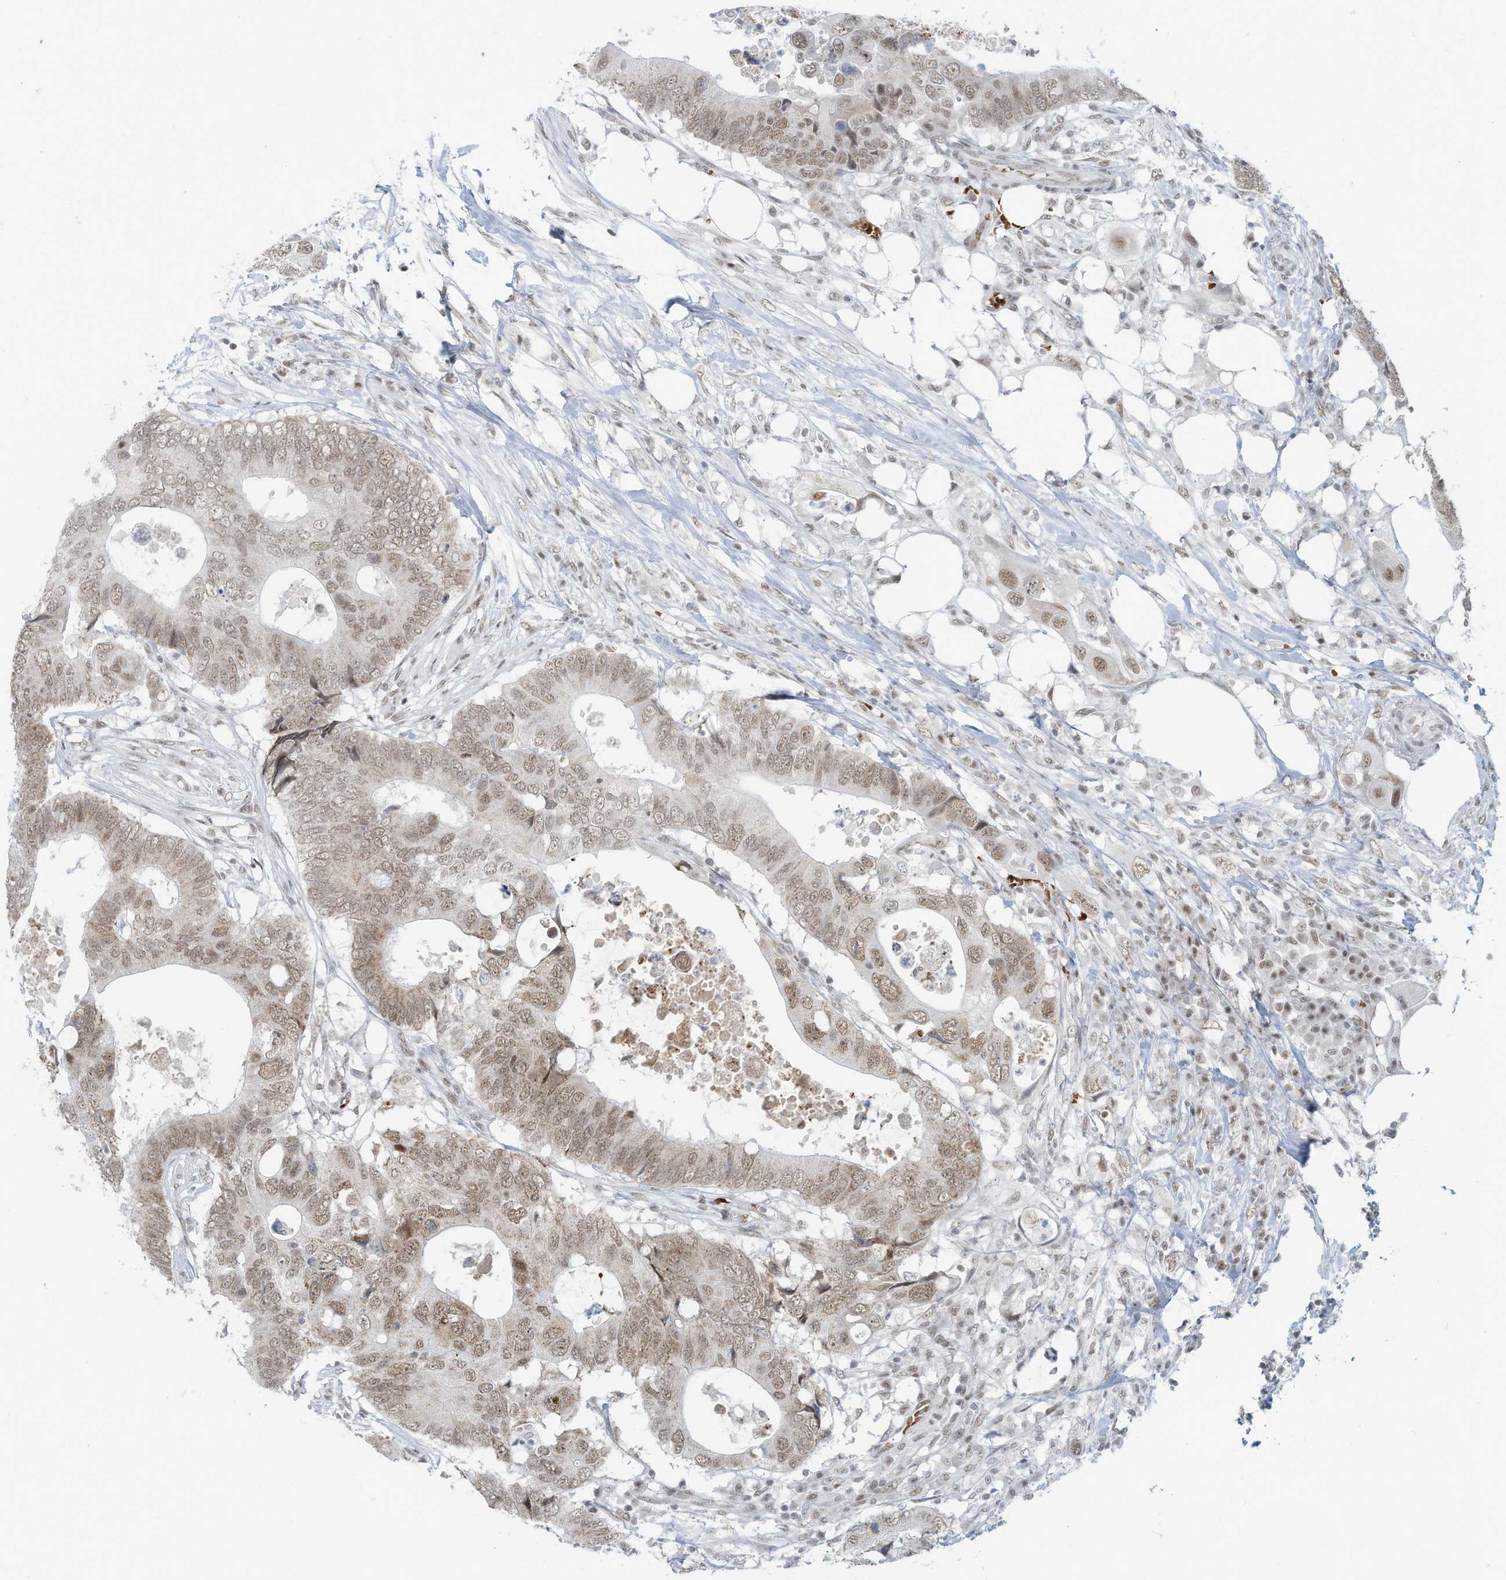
{"staining": {"intensity": "moderate", "quantity": ">75%", "location": "nuclear"}, "tissue": "colorectal cancer", "cell_type": "Tumor cells", "image_type": "cancer", "snomed": [{"axis": "morphology", "description": "Adenocarcinoma, NOS"}, {"axis": "topography", "description": "Colon"}], "caption": "This photomicrograph demonstrates colorectal cancer stained with immunohistochemistry to label a protein in brown. The nuclear of tumor cells show moderate positivity for the protein. Nuclei are counter-stained blue.", "gene": "ECT2L", "patient": {"sex": "male", "age": 71}}